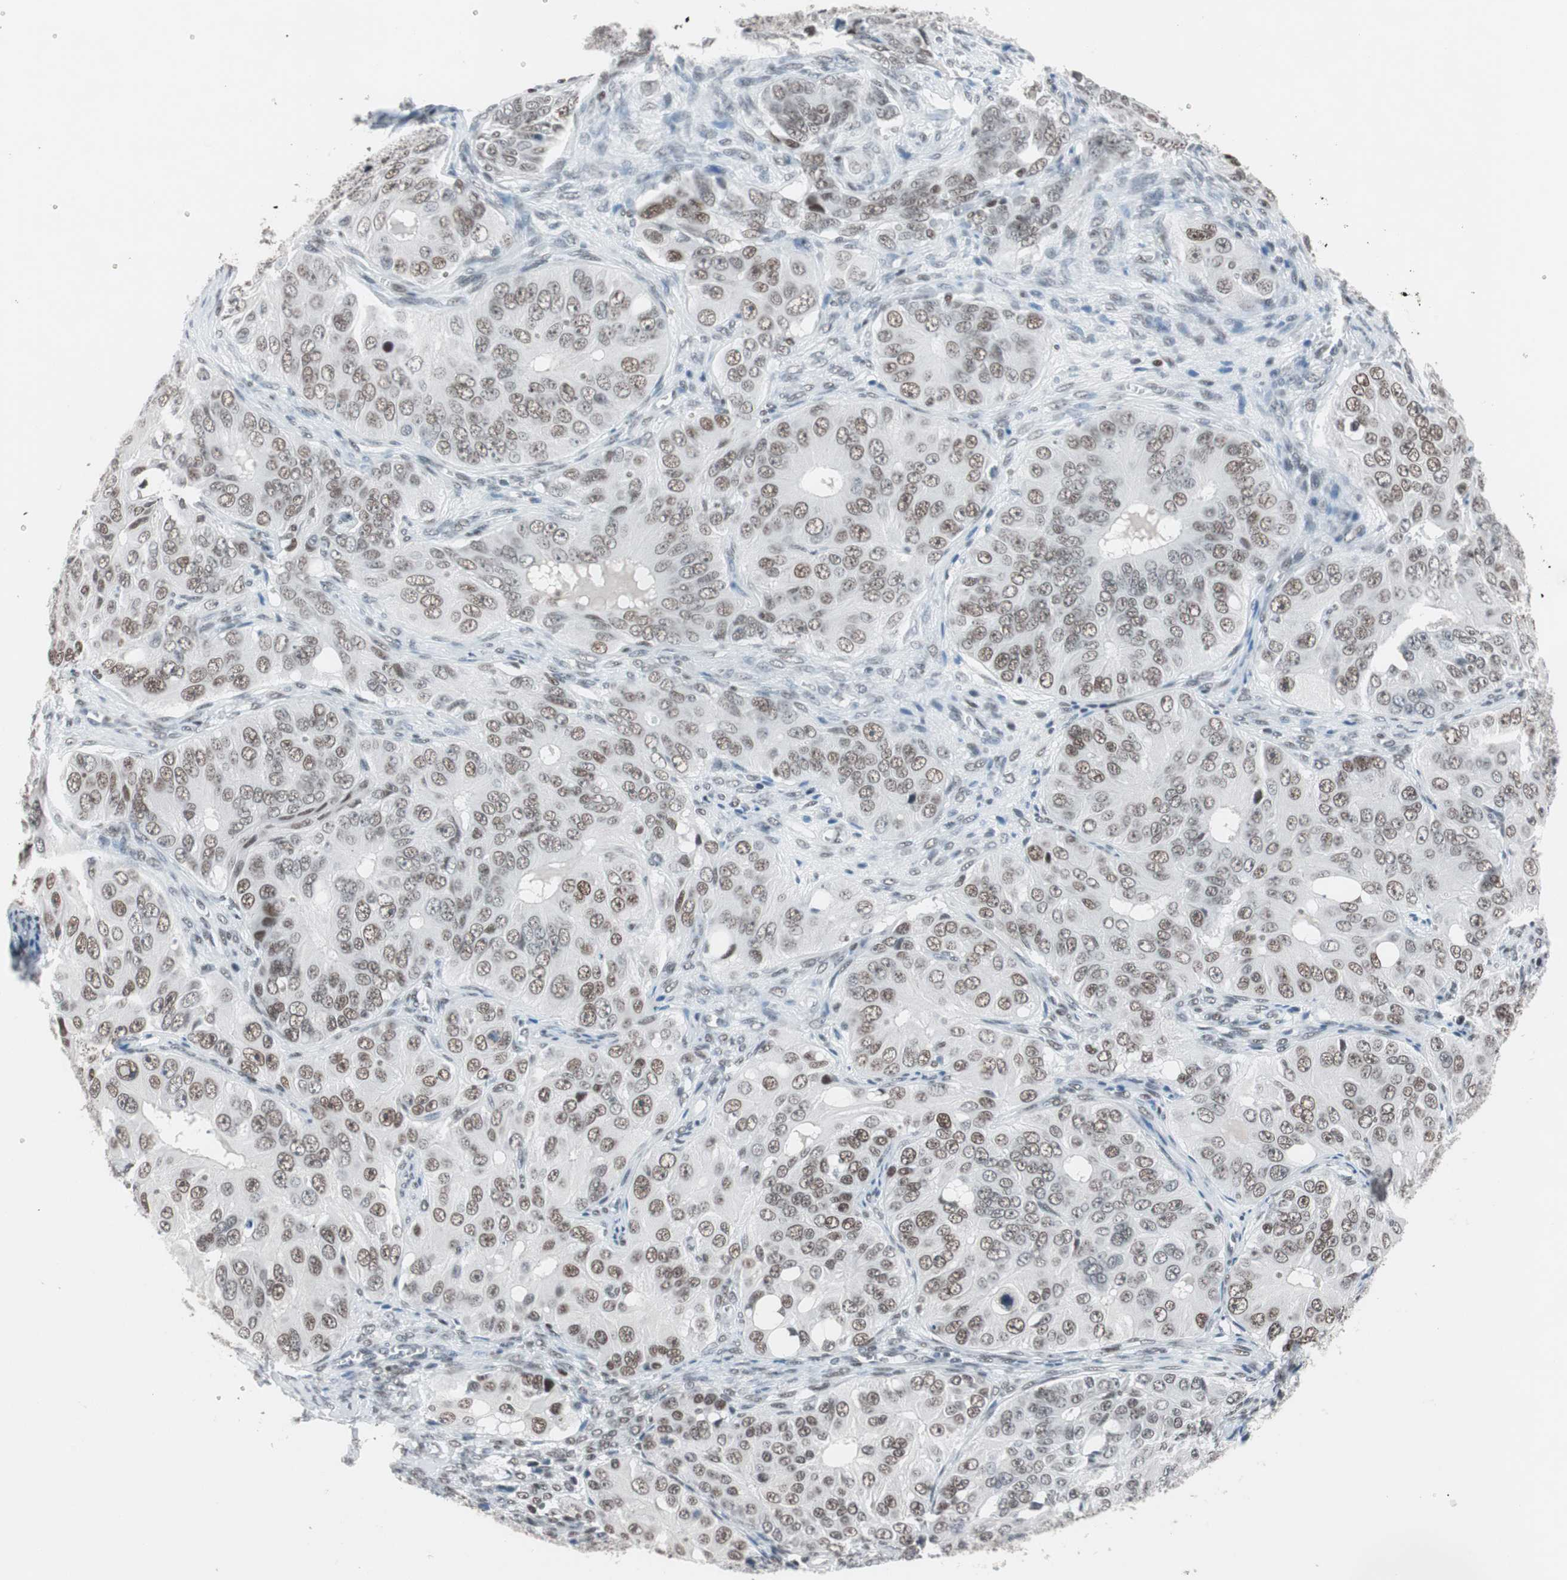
{"staining": {"intensity": "moderate", "quantity": ">75%", "location": "nuclear"}, "tissue": "ovarian cancer", "cell_type": "Tumor cells", "image_type": "cancer", "snomed": [{"axis": "morphology", "description": "Carcinoma, endometroid"}, {"axis": "topography", "description": "Ovary"}], "caption": "Protein staining by immunohistochemistry reveals moderate nuclear positivity in about >75% of tumor cells in ovarian endometroid carcinoma. (IHC, brightfield microscopy, high magnification).", "gene": "ARID1A", "patient": {"sex": "female", "age": 51}}